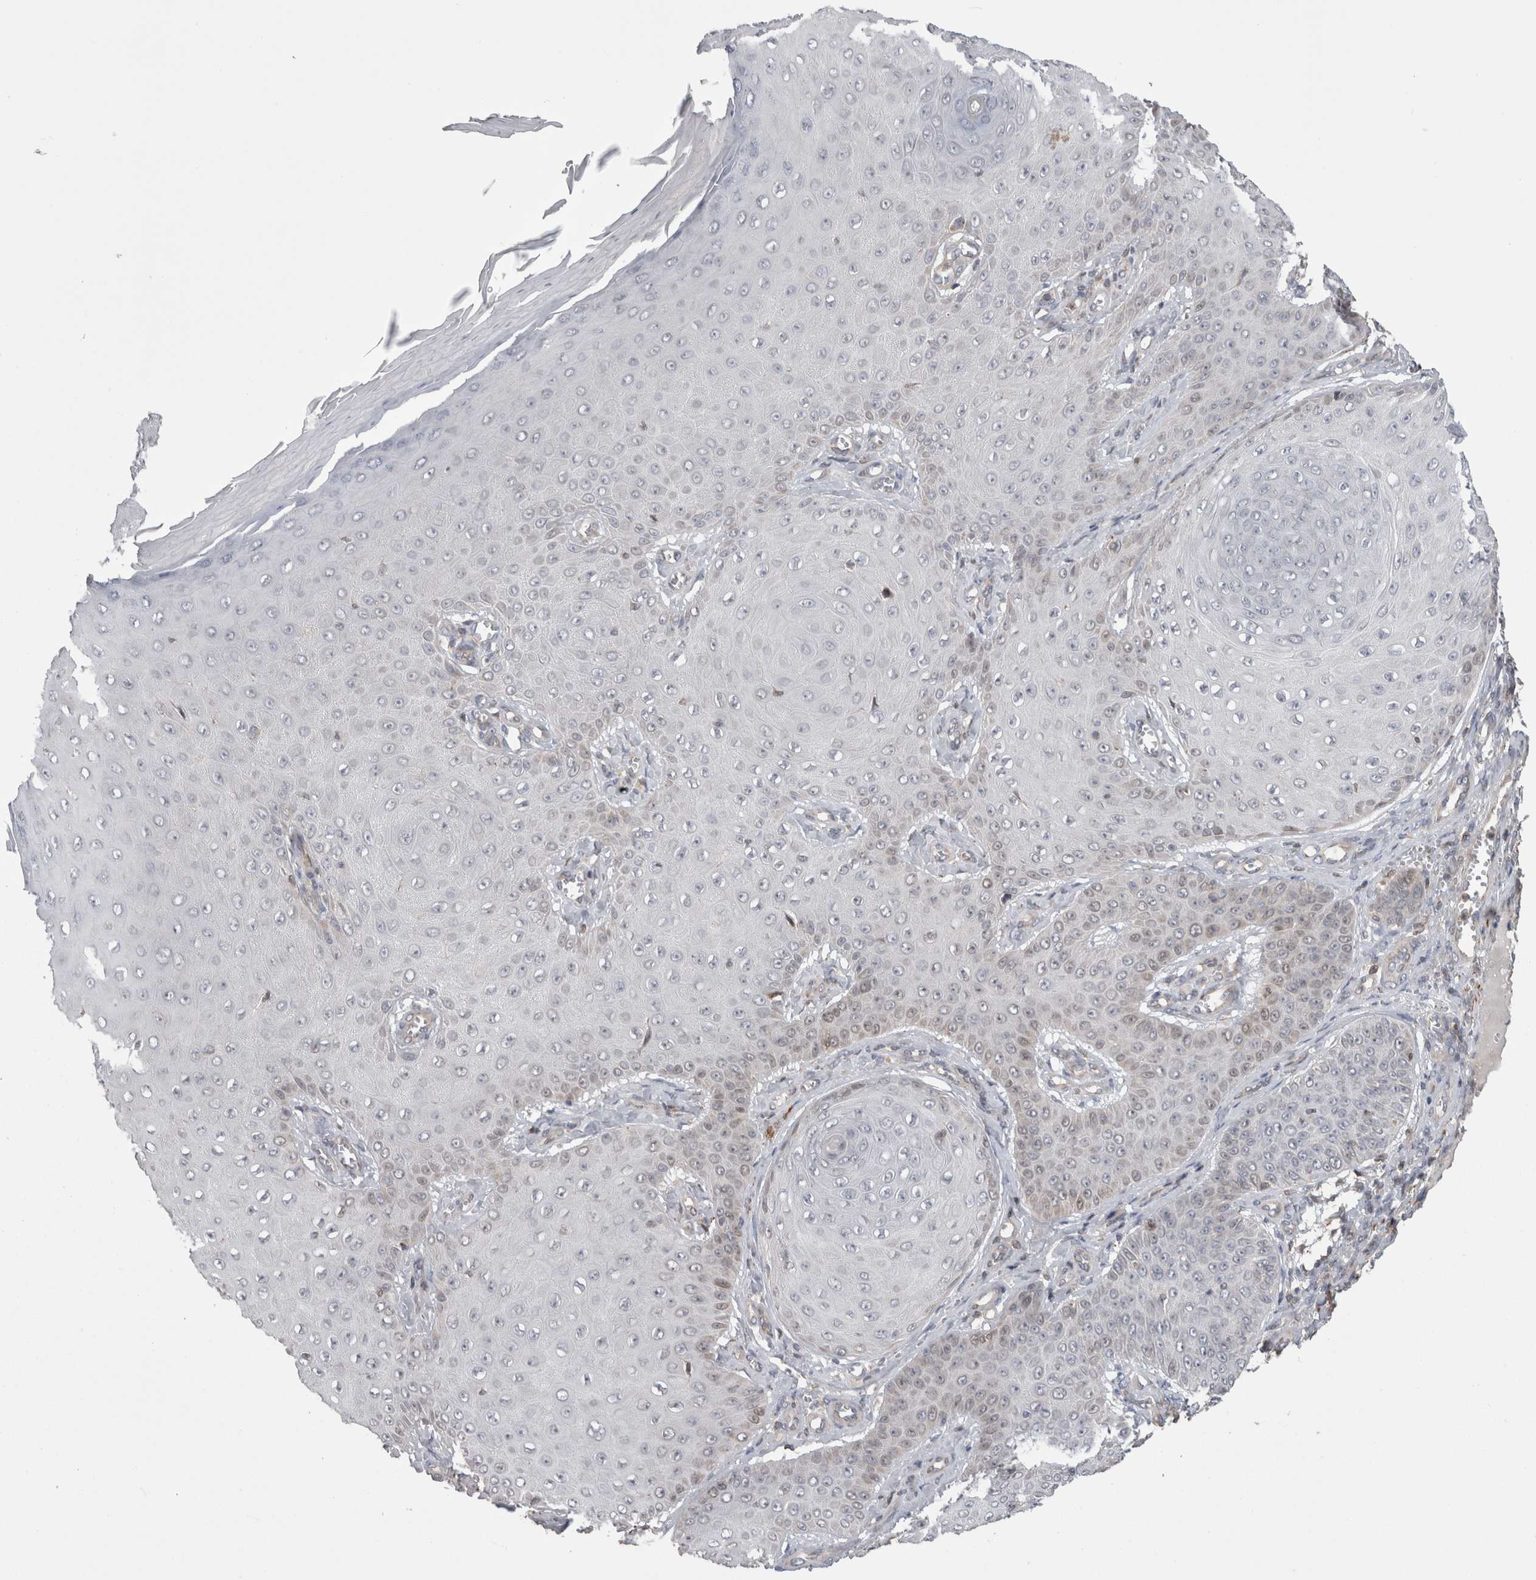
{"staining": {"intensity": "negative", "quantity": "none", "location": "none"}, "tissue": "skin cancer", "cell_type": "Tumor cells", "image_type": "cancer", "snomed": [{"axis": "morphology", "description": "Squamous cell carcinoma, NOS"}, {"axis": "topography", "description": "Skin"}], "caption": "This is a image of immunohistochemistry (IHC) staining of skin cancer, which shows no positivity in tumor cells.", "gene": "DARS2", "patient": {"sex": "male", "age": 74}}